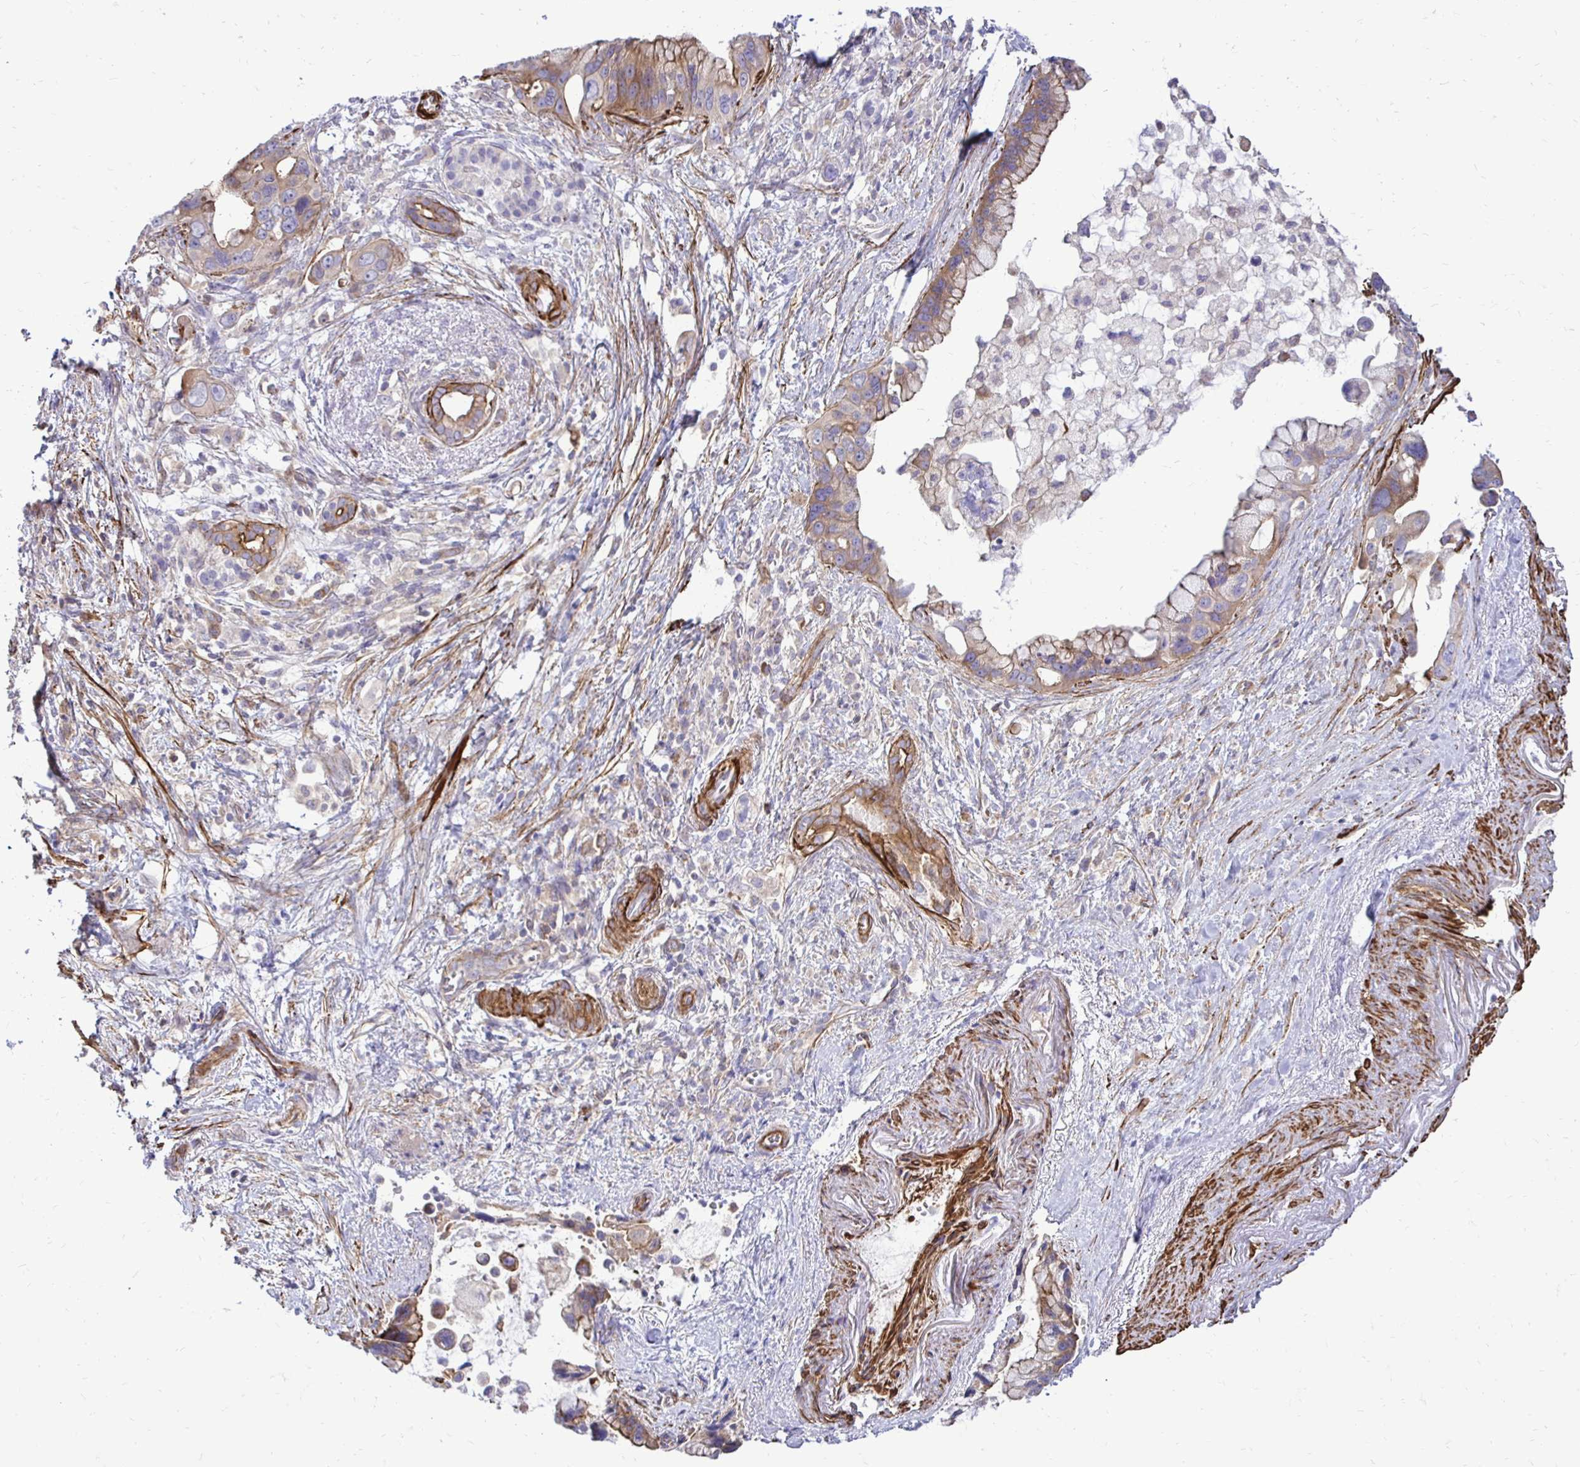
{"staining": {"intensity": "moderate", "quantity": ">75%", "location": "cytoplasmic/membranous"}, "tissue": "pancreatic cancer", "cell_type": "Tumor cells", "image_type": "cancer", "snomed": [{"axis": "morphology", "description": "Adenocarcinoma, NOS"}, {"axis": "topography", "description": "Pancreas"}], "caption": "Human pancreatic cancer stained with a protein marker reveals moderate staining in tumor cells.", "gene": "CTPS1", "patient": {"sex": "female", "age": 83}}